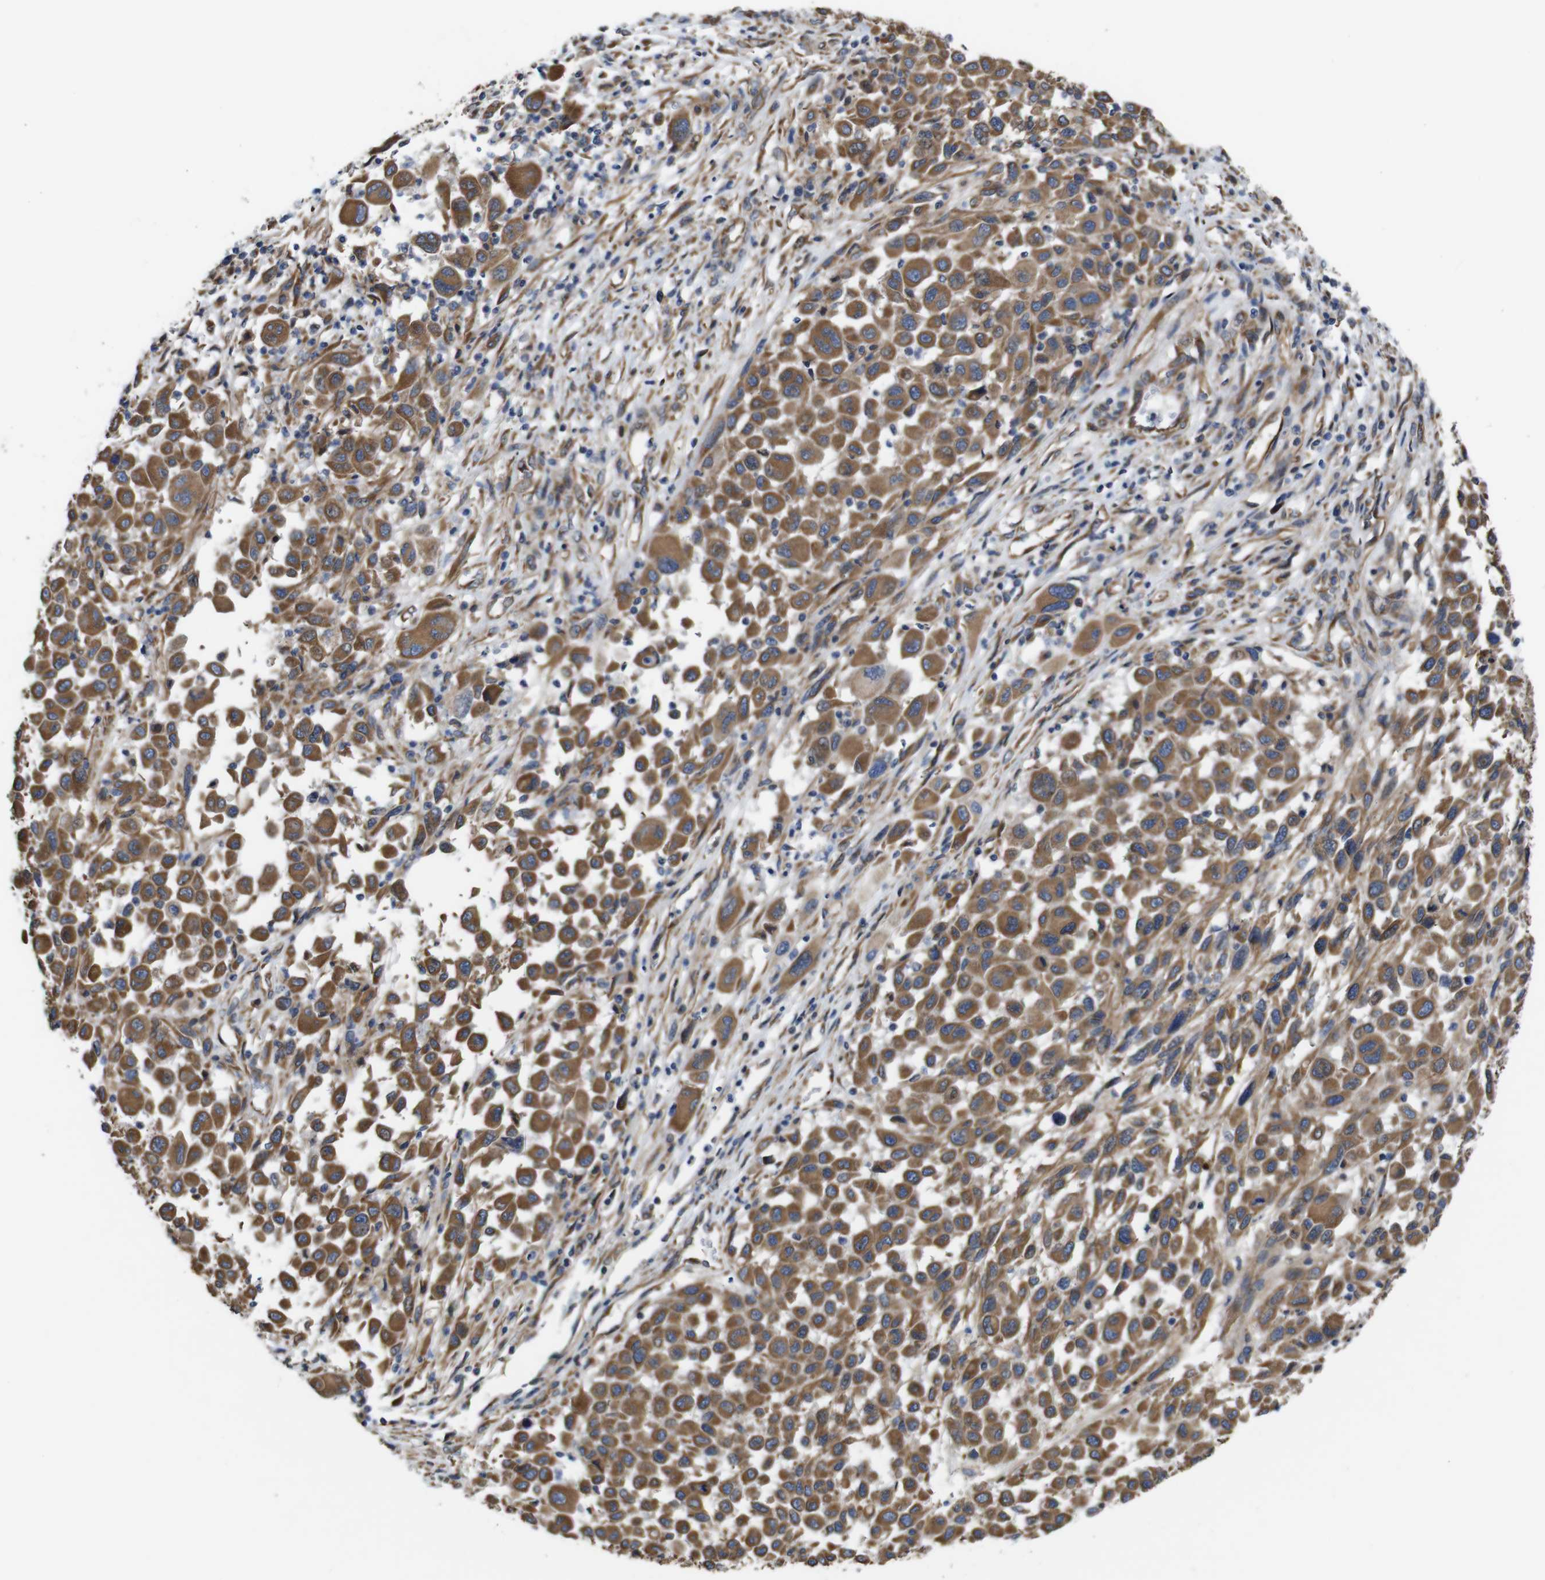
{"staining": {"intensity": "moderate", "quantity": ">75%", "location": "cytoplasmic/membranous"}, "tissue": "melanoma", "cell_type": "Tumor cells", "image_type": "cancer", "snomed": [{"axis": "morphology", "description": "Malignant melanoma, Metastatic site"}, {"axis": "topography", "description": "Lymph node"}], "caption": "About >75% of tumor cells in human malignant melanoma (metastatic site) reveal moderate cytoplasmic/membranous protein positivity as visualized by brown immunohistochemical staining.", "gene": "POMK", "patient": {"sex": "male", "age": 61}}